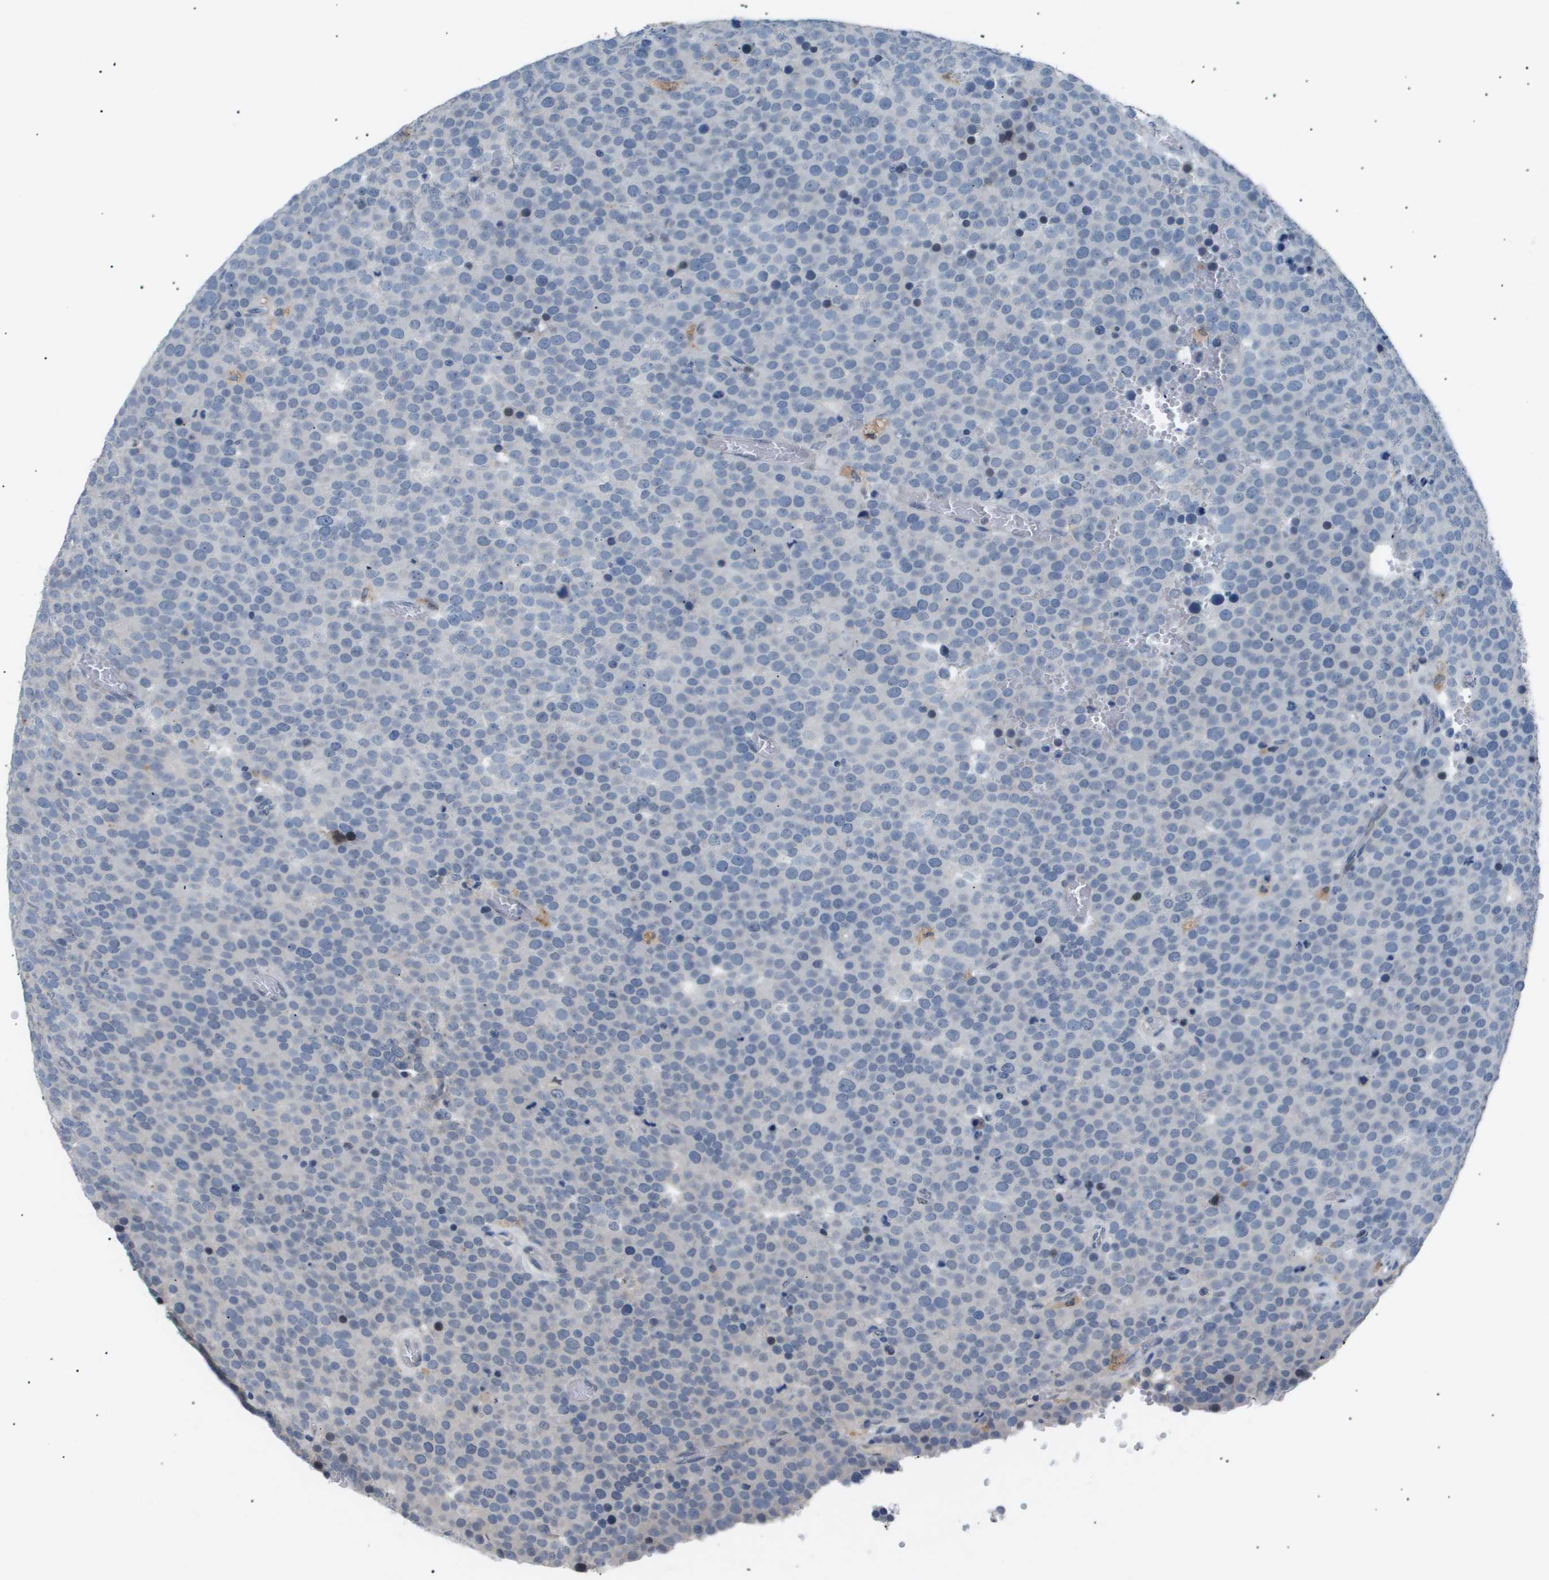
{"staining": {"intensity": "negative", "quantity": "none", "location": "none"}, "tissue": "testis cancer", "cell_type": "Tumor cells", "image_type": "cancer", "snomed": [{"axis": "morphology", "description": "Normal tissue, NOS"}, {"axis": "morphology", "description": "Seminoma, NOS"}, {"axis": "topography", "description": "Testis"}], "caption": "Immunohistochemistry (IHC) histopathology image of testis seminoma stained for a protein (brown), which shows no expression in tumor cells. (IHC, brightfield microscopy, high magnification).", "gene": "AKR1A1", "patient": {"sex": "male", "age": 71}}